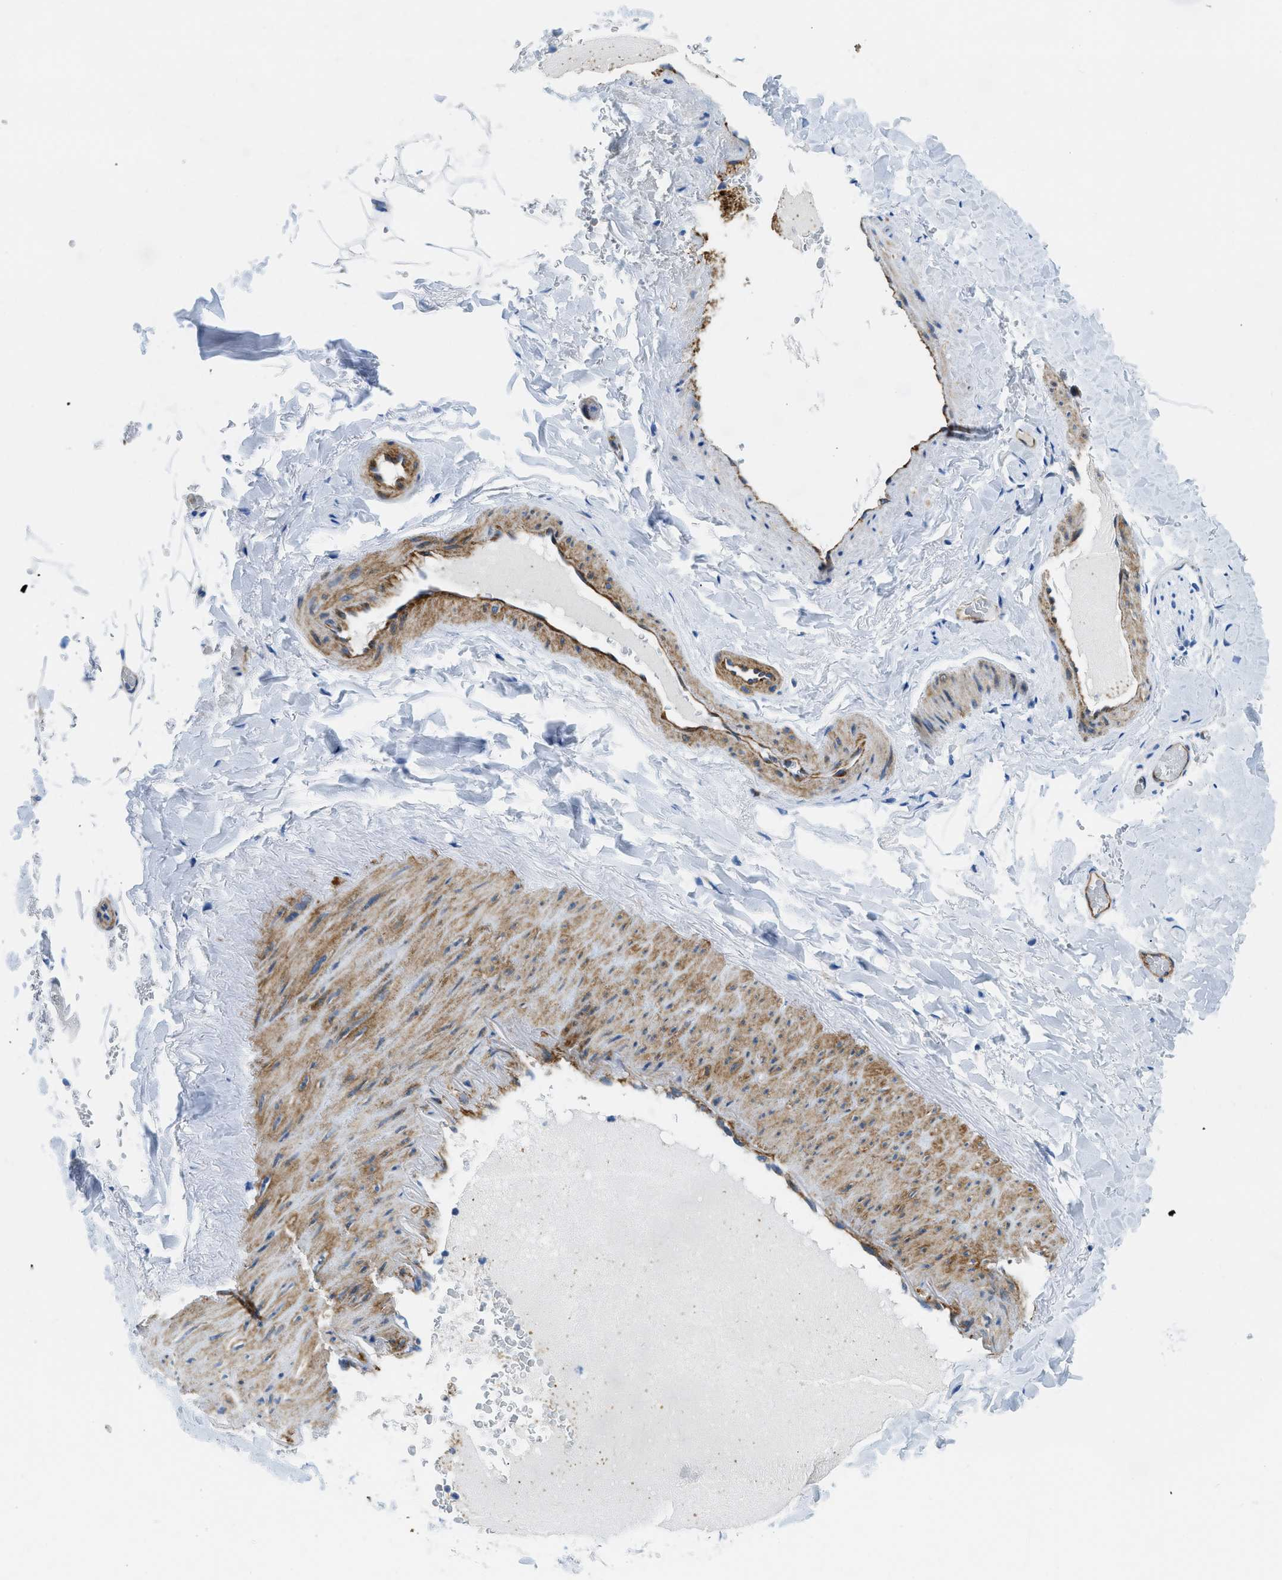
{"staining": {"intensity": "negative", "quantity": "none", "location": "none"}, "tissue": "adipose tissue", "cell_type": "Adipocytes", "image_type": "normal", "snomed": [{"axis": "morphology", "description": "Normal tissue, NOS"}, {"axis": "topography", "description": "Peripheral nerve tissue"}], "caption": "Immunohistochemistry (IHC) image of unremarkable adipose tissue: human adipose tissue stained with DAB (3,3'-diaminobenzidine) displays no significant protein staining in adipocytes.", "gene": "CUTA", "patient": {"sex": "male", "age": 70}}